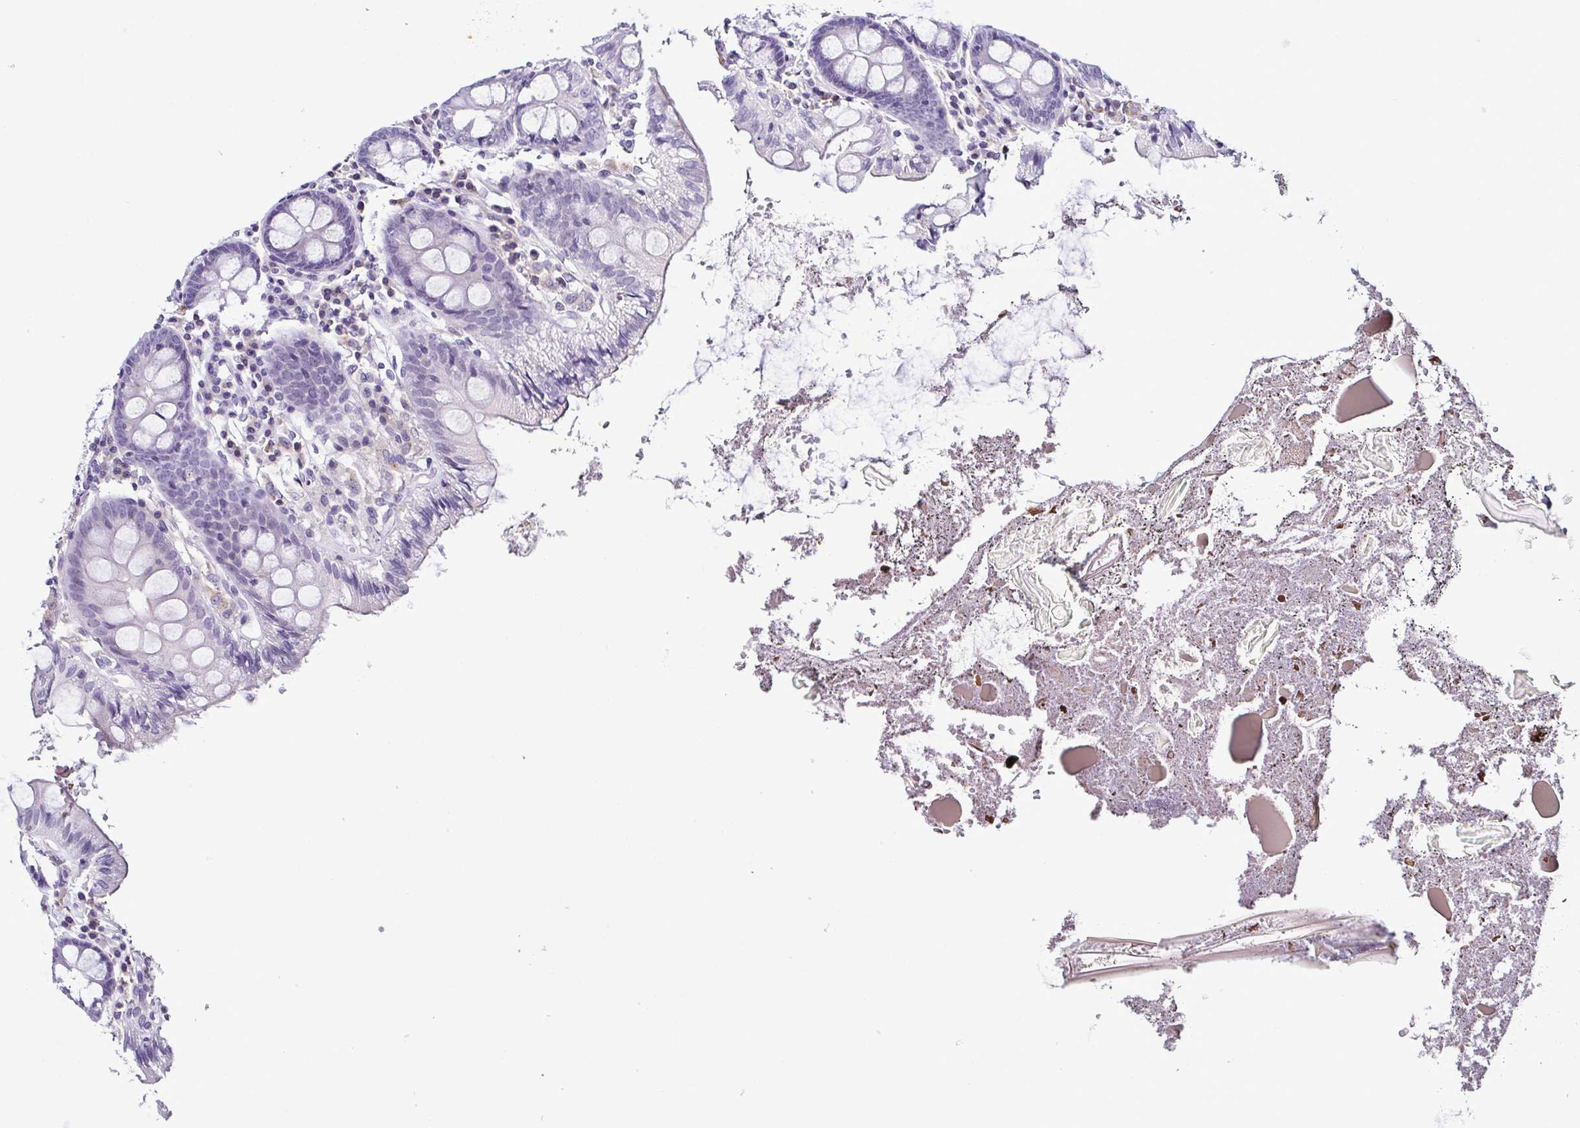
{"staining": {"intensity": "negative", "quantity": "none", "location": "none"}, "tissue": "colon", "cell_type": "Endothelial cells", "image_type": "normal", "snomed": [{"axis": "morphology", "description": "Normal tissue, NOS"}, {"axis": "topography", "description": "Colon"}], "caption": "There is no significant positivity in endothelial cells of colon. (Brightfield microscopy of DAB IHC at high magnification).", "gene": "TNNT2", "patient": {"sex": "male", "age": 84}}